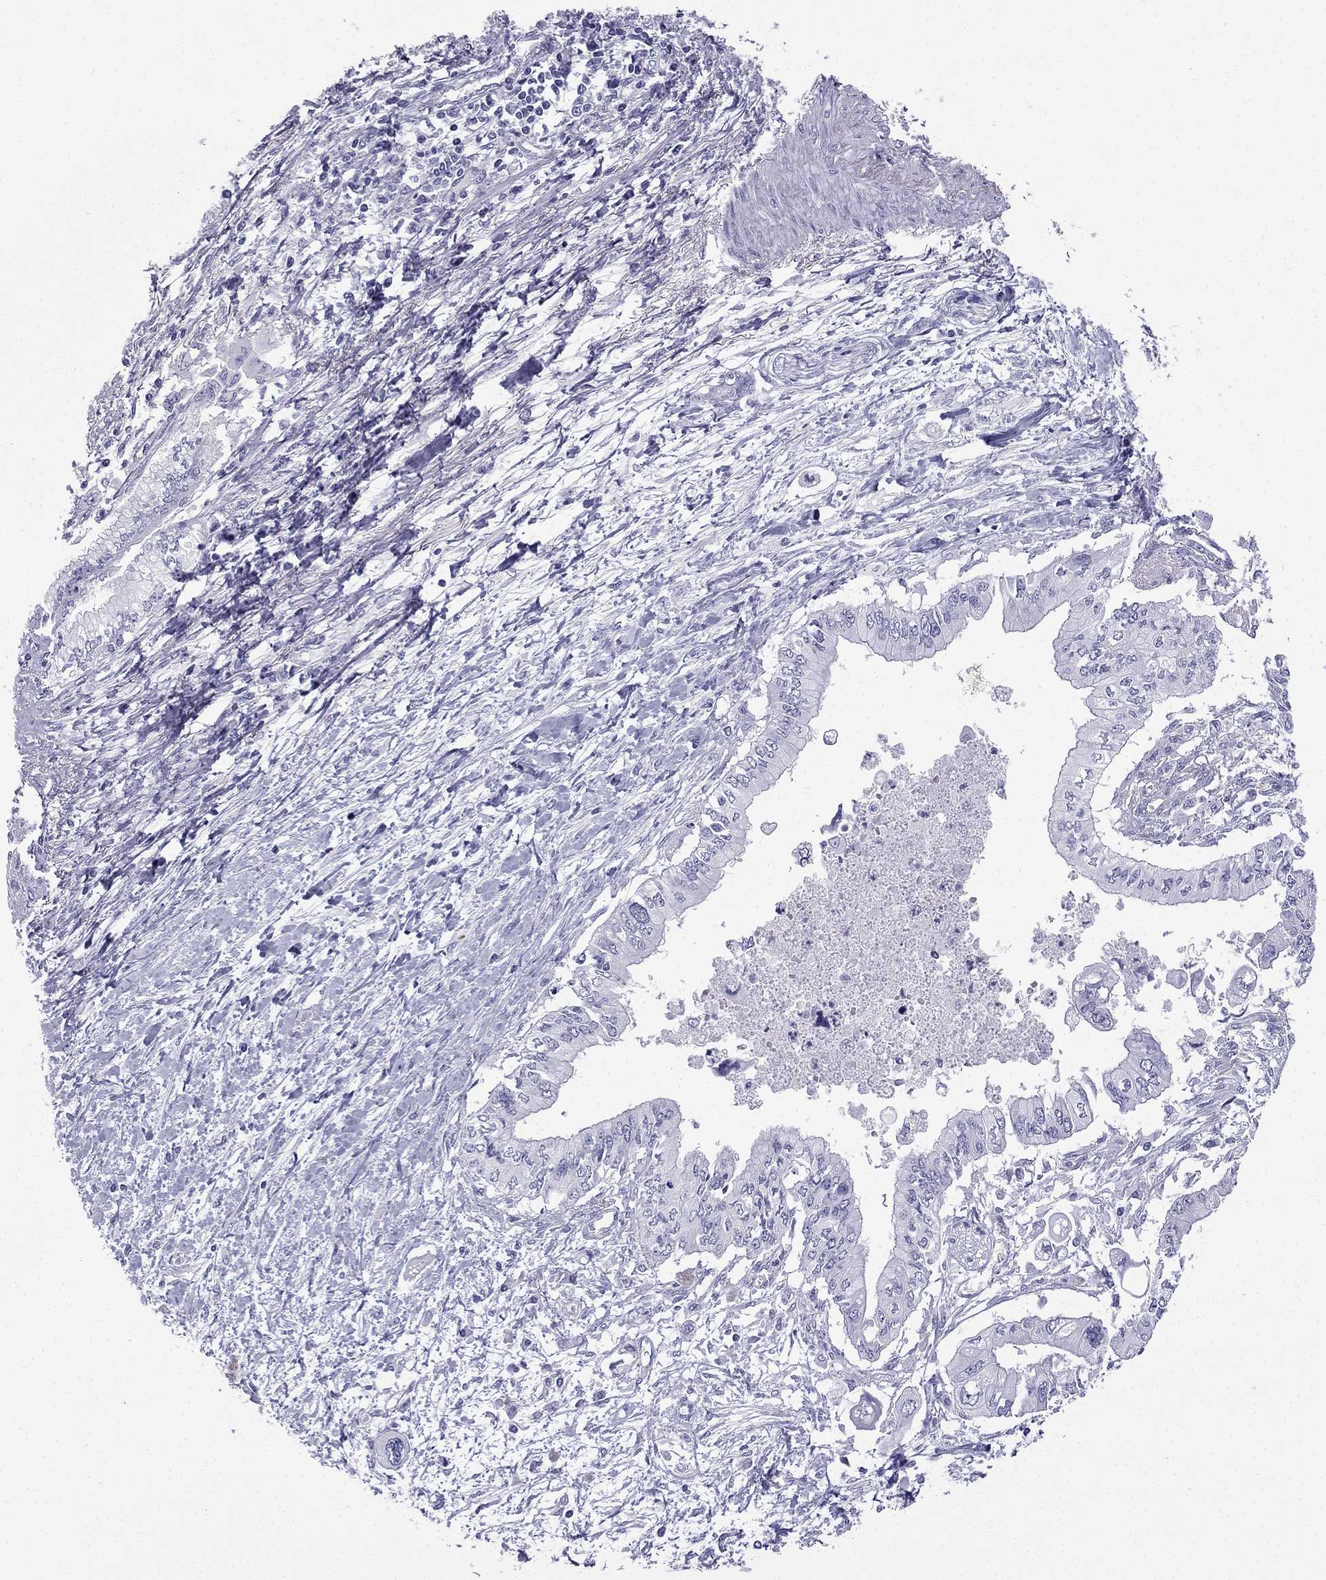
{"staining": {"intensity": "negative", "quantity": "none", "location": "none"}, "tissue": "pancreatic cancer", "cell_type": "Tumor cells", "image_type": "cancer", "snomed": [{"axis": "morphology", "description": "Adenocarcinoma, NOS"}, {"axis": "topography", "description": "Pancreas"}], "caption": "The image reveals no significant staining in tumor cells of pancreatic cancer (adenocarcinoma).", "gene": "GJA8", "patient": {"sex": "female", "age": 61}}